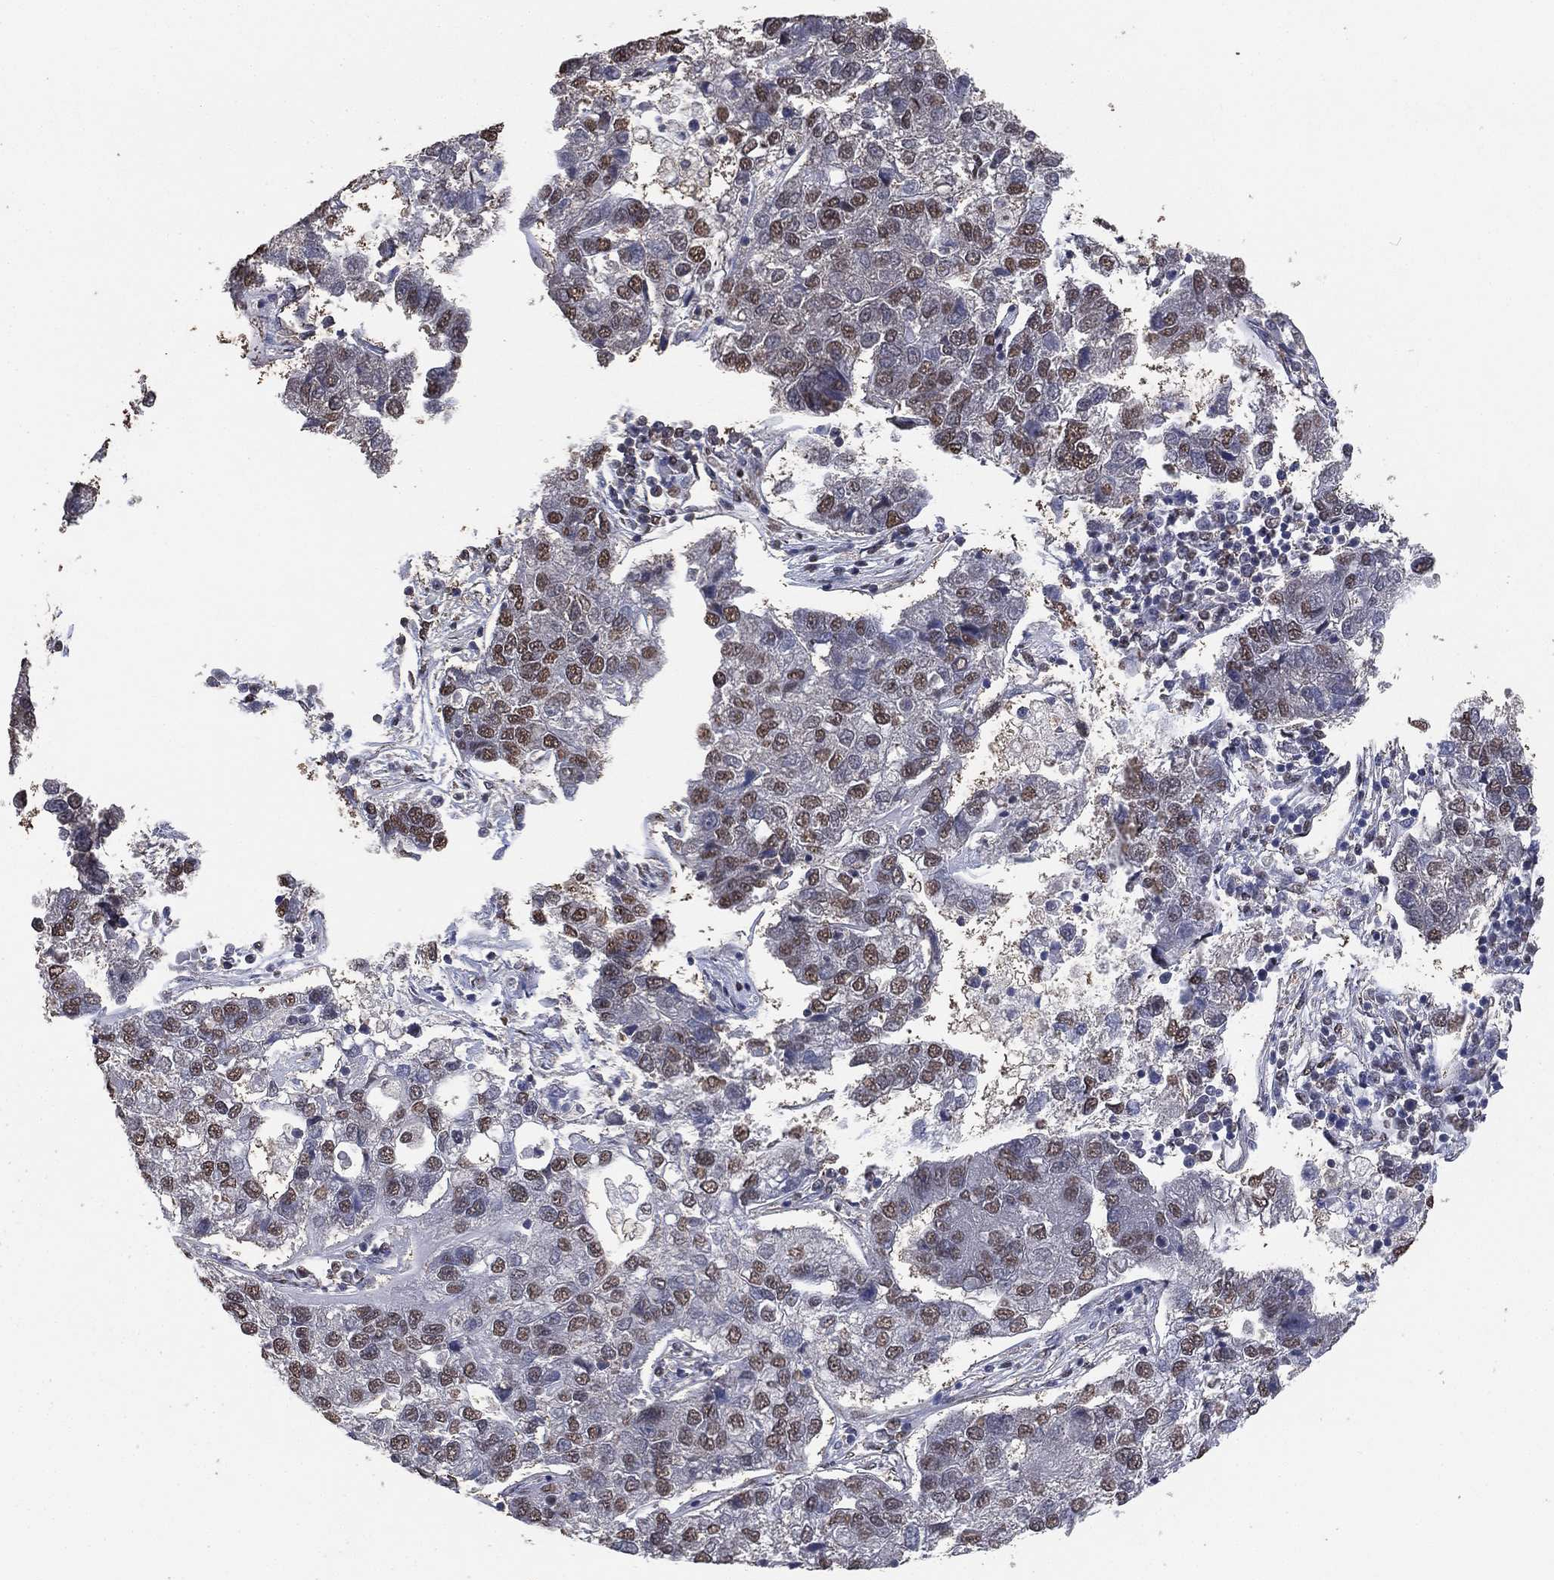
{"staining": {"intensity": "moderate", "quantity": "25%-75%", "location": "nuclear"}, "tissue": "pancreatic cancer", "cell_type": "Tumor cells", "image_type": "cancer", "snomed": [{"axis": "morphology", "description": "Adenocarcinoma, NOS"}, {"axis": "topography", "description": "Pancreas"}], "caption": "Tumor cells reveal medium levels of moderate nuclear expression in approximately 25%-75% of cells in human adenocarcinoma (pancreatic).", "gene": "ALDH7A1", "patient": {"sex": "female", "age": 61}}